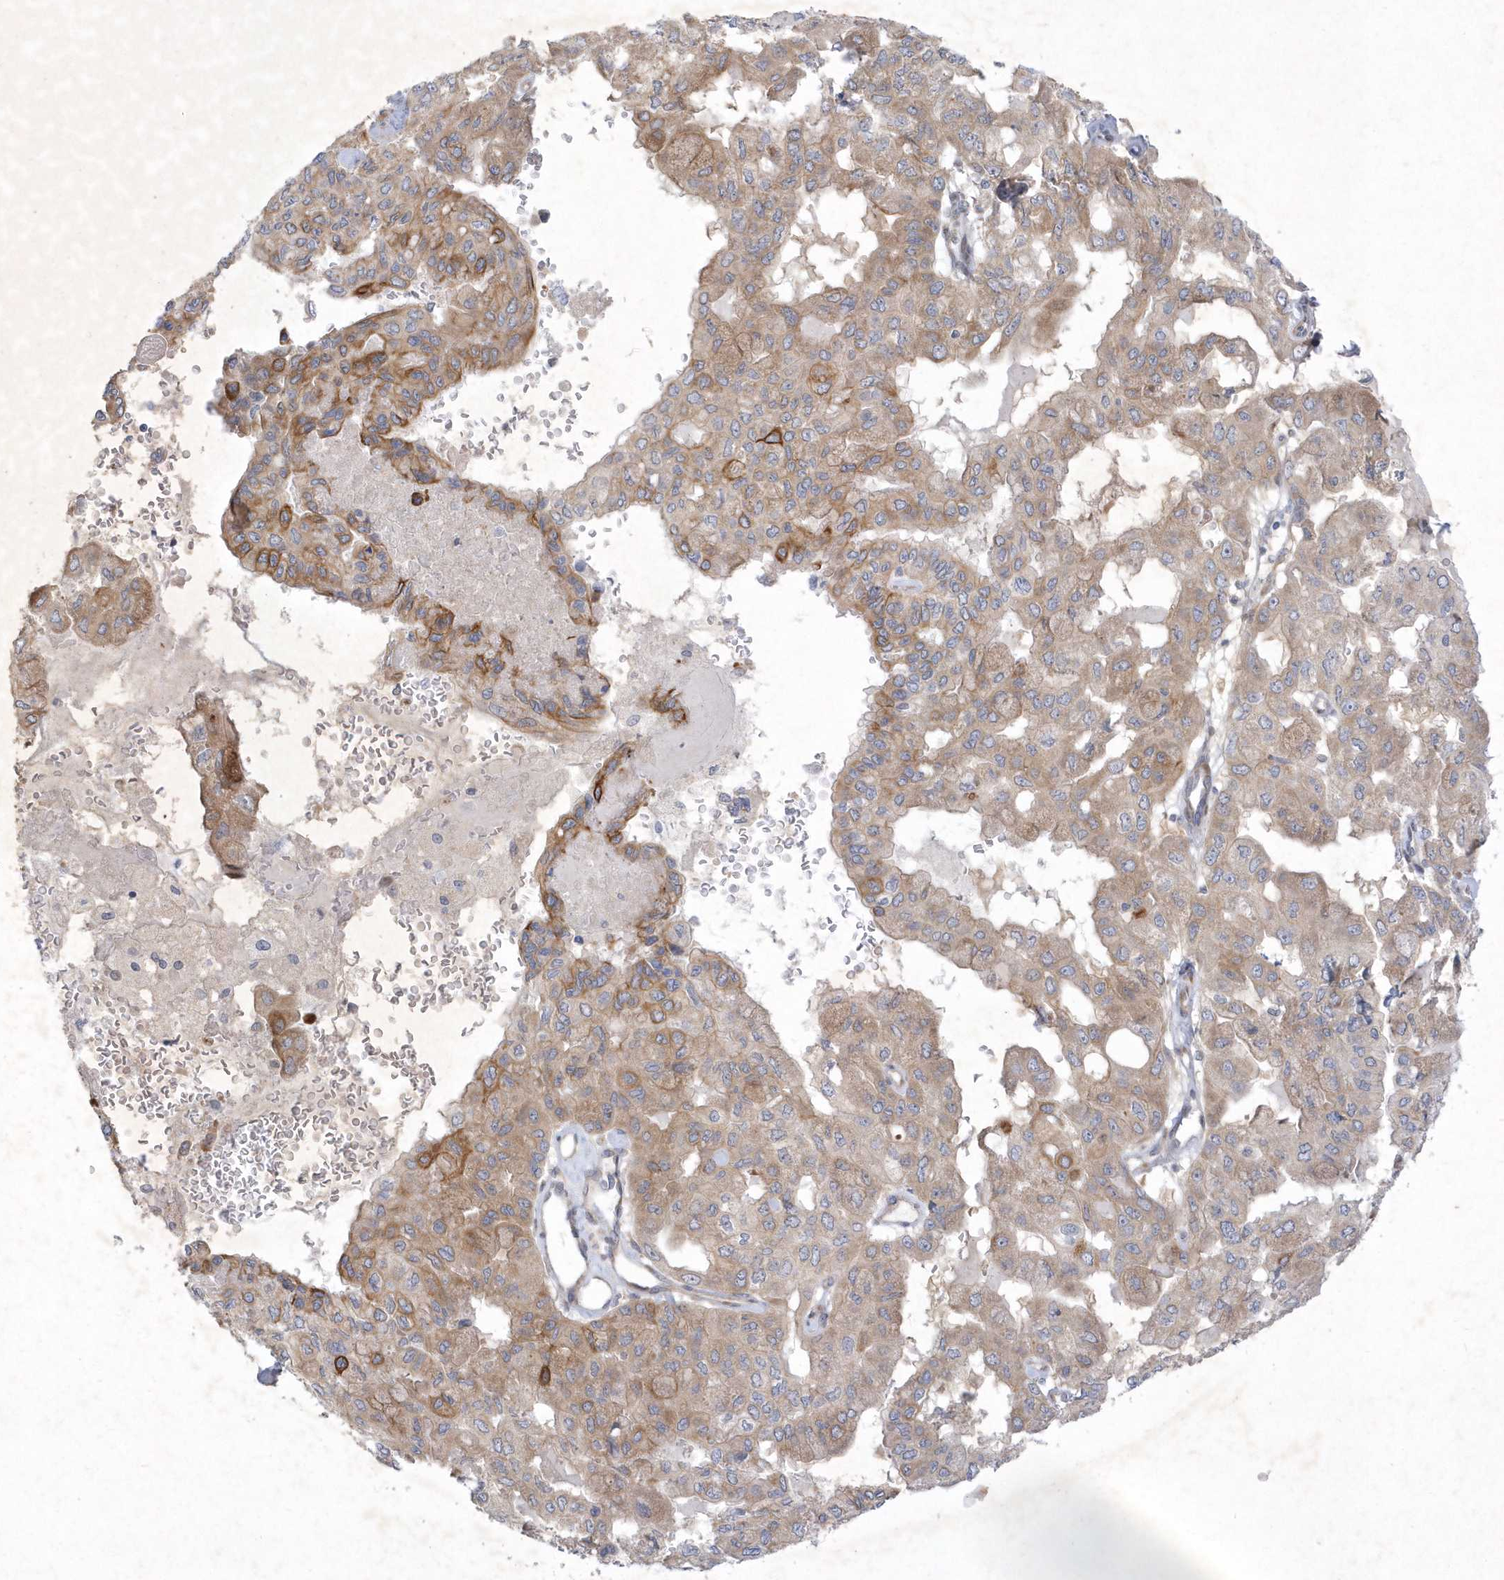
{"staining": {"intensity": "moderate", "quantity": ">75%", "location": "cytoplasmic/membranous"}, "tissue": "pancreatic cancer", "cell_type": "Tumor cells", "image_type": "cancer", "snomed": [{"axis": "morphology", "description": "Adenocarcinoma, NOS"}, {"axis": "topography", "description": "Pancreas"}], "caption": "The immunohistochemical stain highlights moderate cytoplasmic/membranous expression in tumor cells of pancreatic adenocarcinoma tissue.", "gene": "LARS1", "patient": {"sex": "male", "age": 51}}